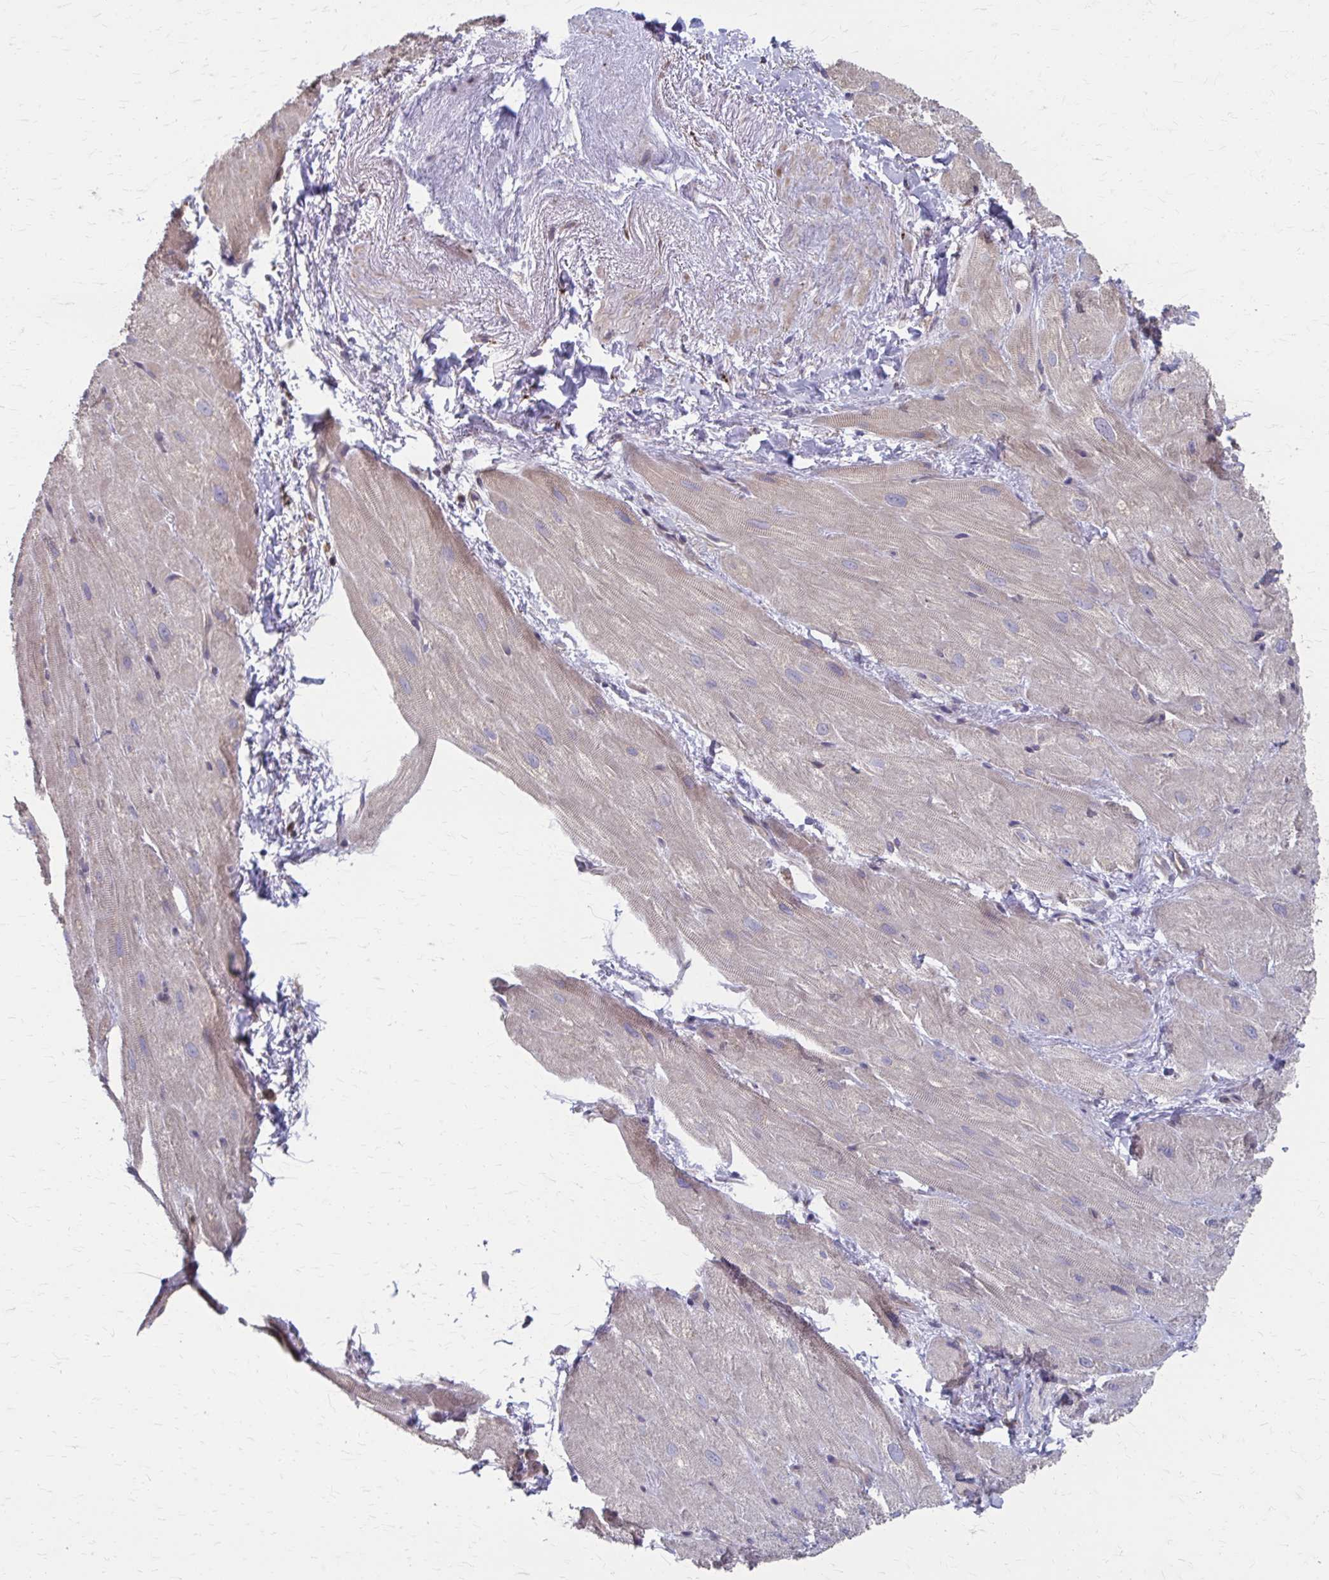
{"staining": {"intensity": "negative", "quantity": "none", "location": "none"}, "tissue": "heart muscle", "cell_type": "Cardiomyocytes", "image_type": "normal", "snomed": [{"axis": "morphology", "description": "Normal tissue, NOS"}, {"axis": "topography", "description": "Heart"}], "caption": "This is an immunohistochemistry (IHC) image of unremarkable heart muscle. There is no positivity in cardiomyocytes.", "gene": "MMP14", "patient": {"sex": "male", "age": 62}}